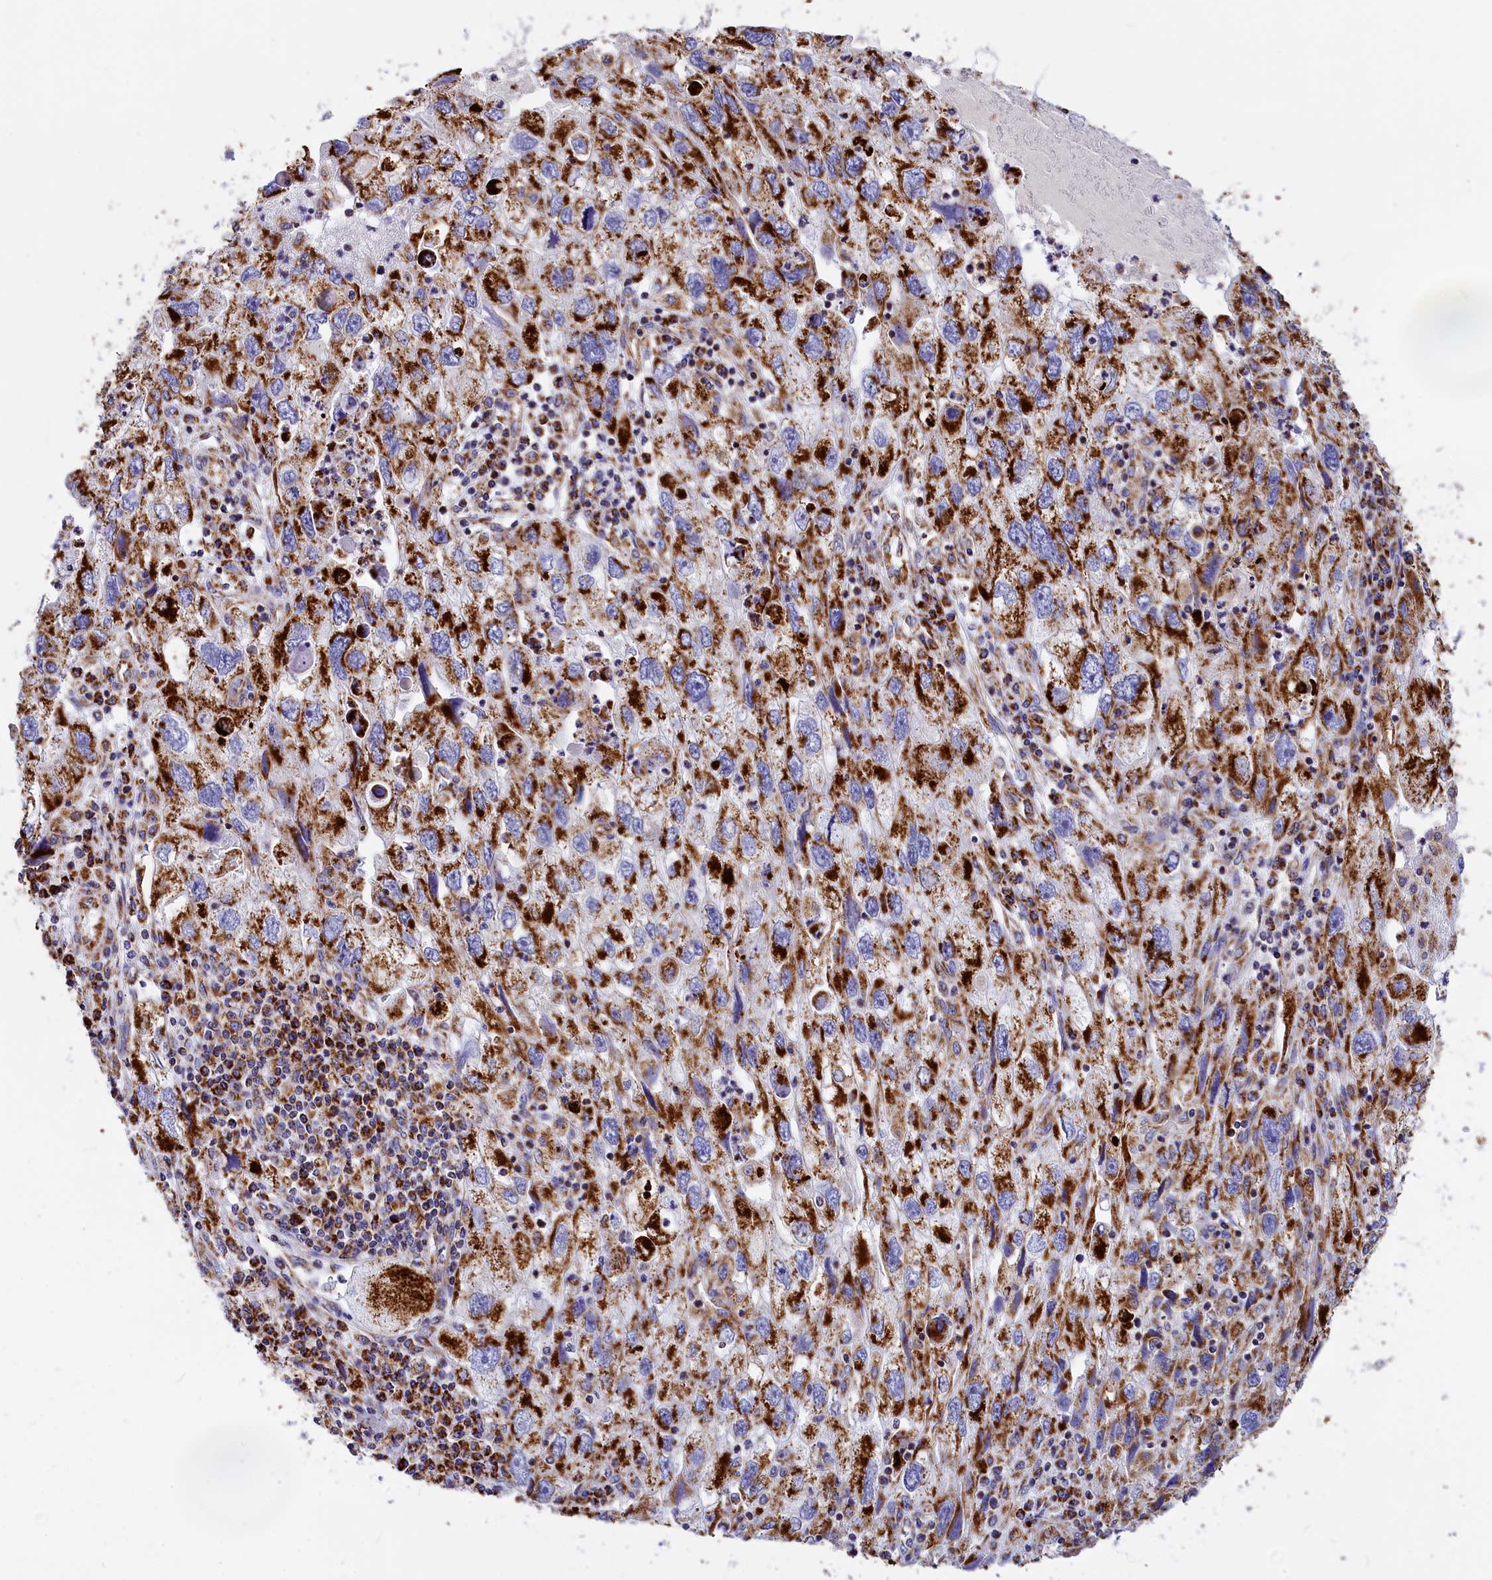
{"staining": {"intensity": "strong", "quantity": ">75%", "location": "cytoplasmic/membranous"}, "tissue": "endometrial cancer", "cell_type": "Tumor cells", "image_type": "cancer", "snomed": [{"axis": "morphology", "description": "Adenocarcinoma, NOS"}, {"axis": "topography", "description": "Endometrium"}], "caption": "Endometrial adenocarcinoma was stained to show a protein in brown. There is high levels of strong cytoplasmic/membranous staining in about >75% of tumor cells.", "gene": "VDAC2", "patient": {"sex": "female", "age": 49}}